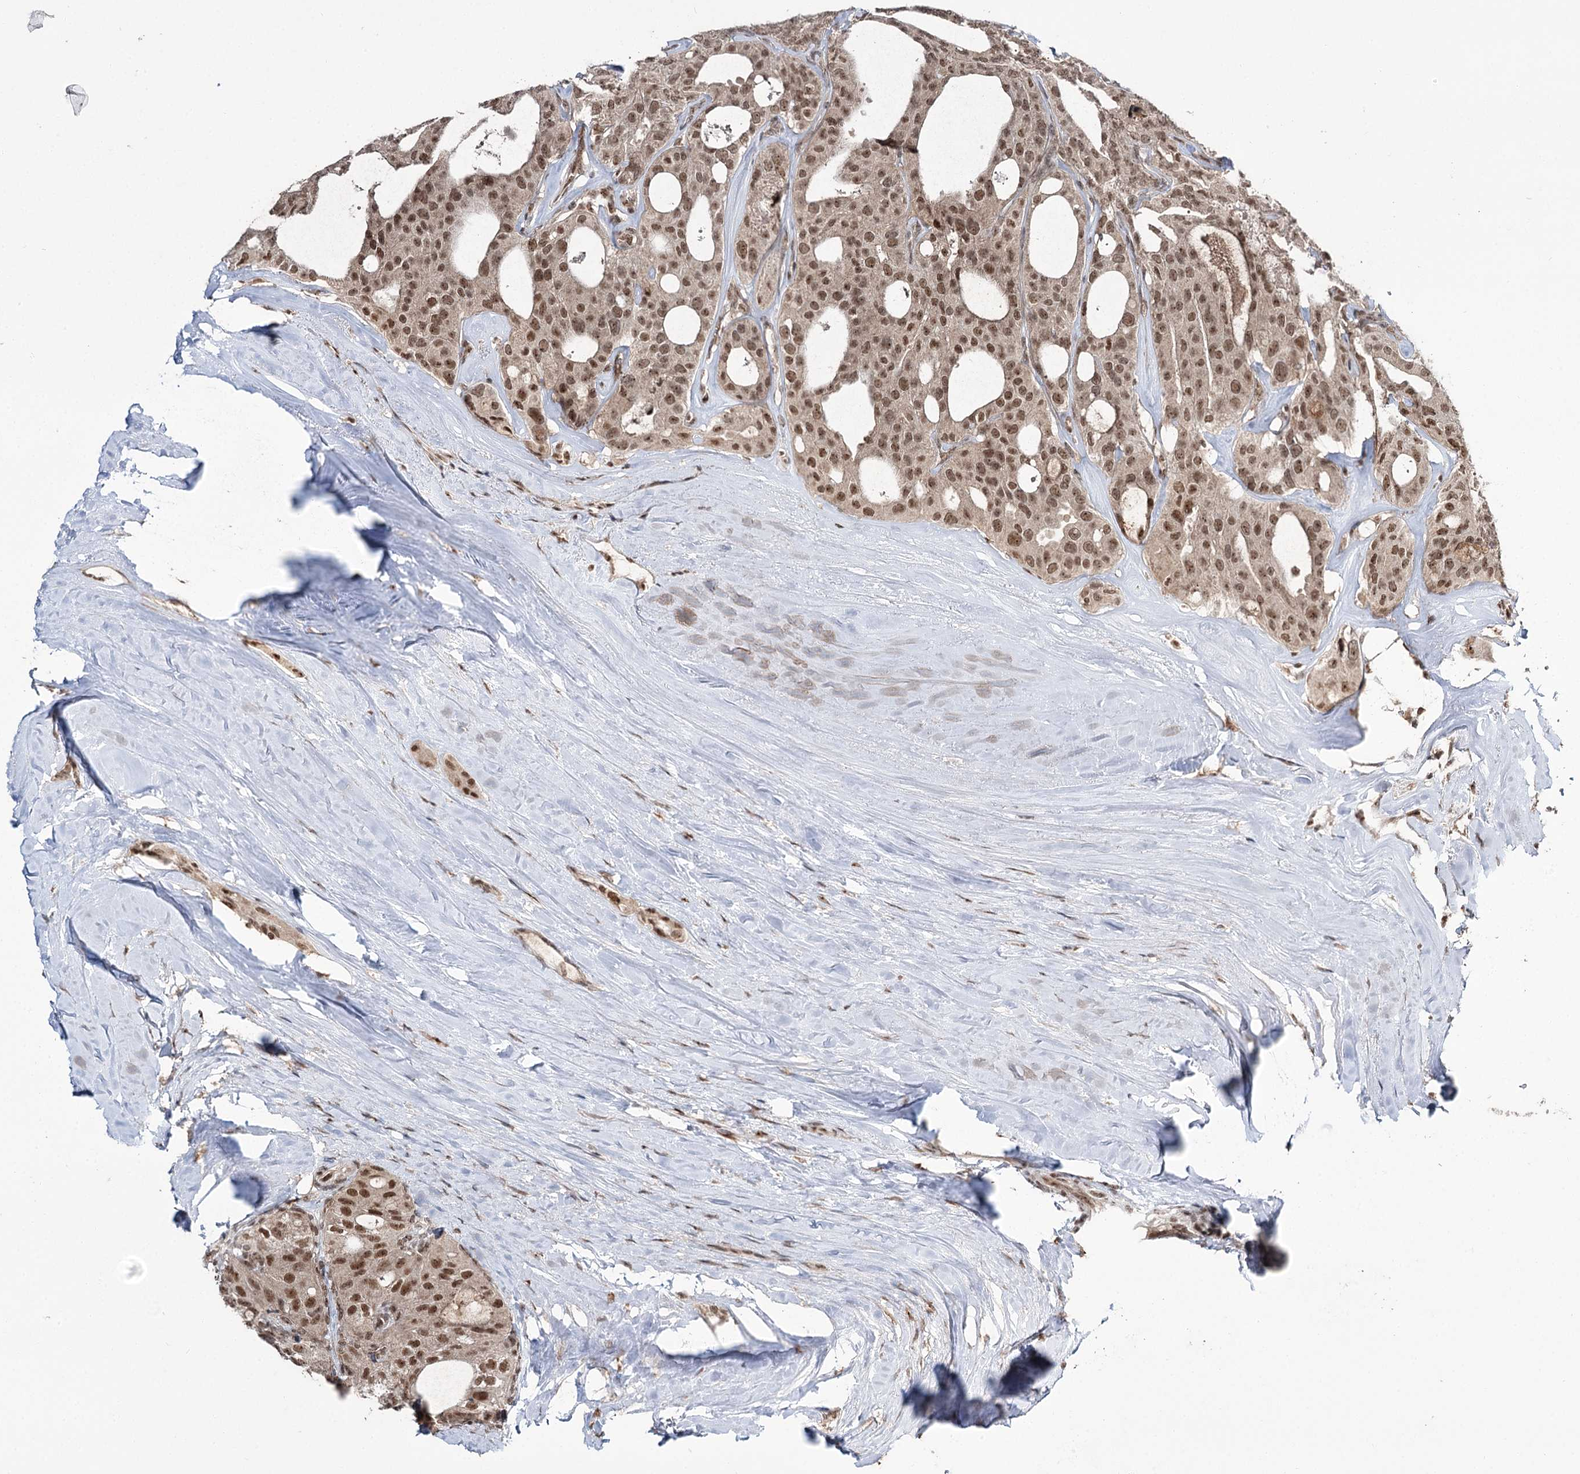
{"staining": {"intensity": "moderate", "quantity": ">75%", "location": "nuclear"}, "tissue": "thyroid cancer", "cell_type": "Tumor cells", "image_type": "cancer", "snomed": [{"axis": "morphology", "description": "Follicular adenoma carcinoma, NOS"}, {"axis": "topography", "description": "Thyroid gland"}], "caption": "Follicular adenoma carcinoma (thyroid) stained for a protein (brown) reveals moderate nuclear positive positivity in about >75% of tumor cells.", "gene": "ERCC3", "patient": {"sex": "male", "age": 75}}